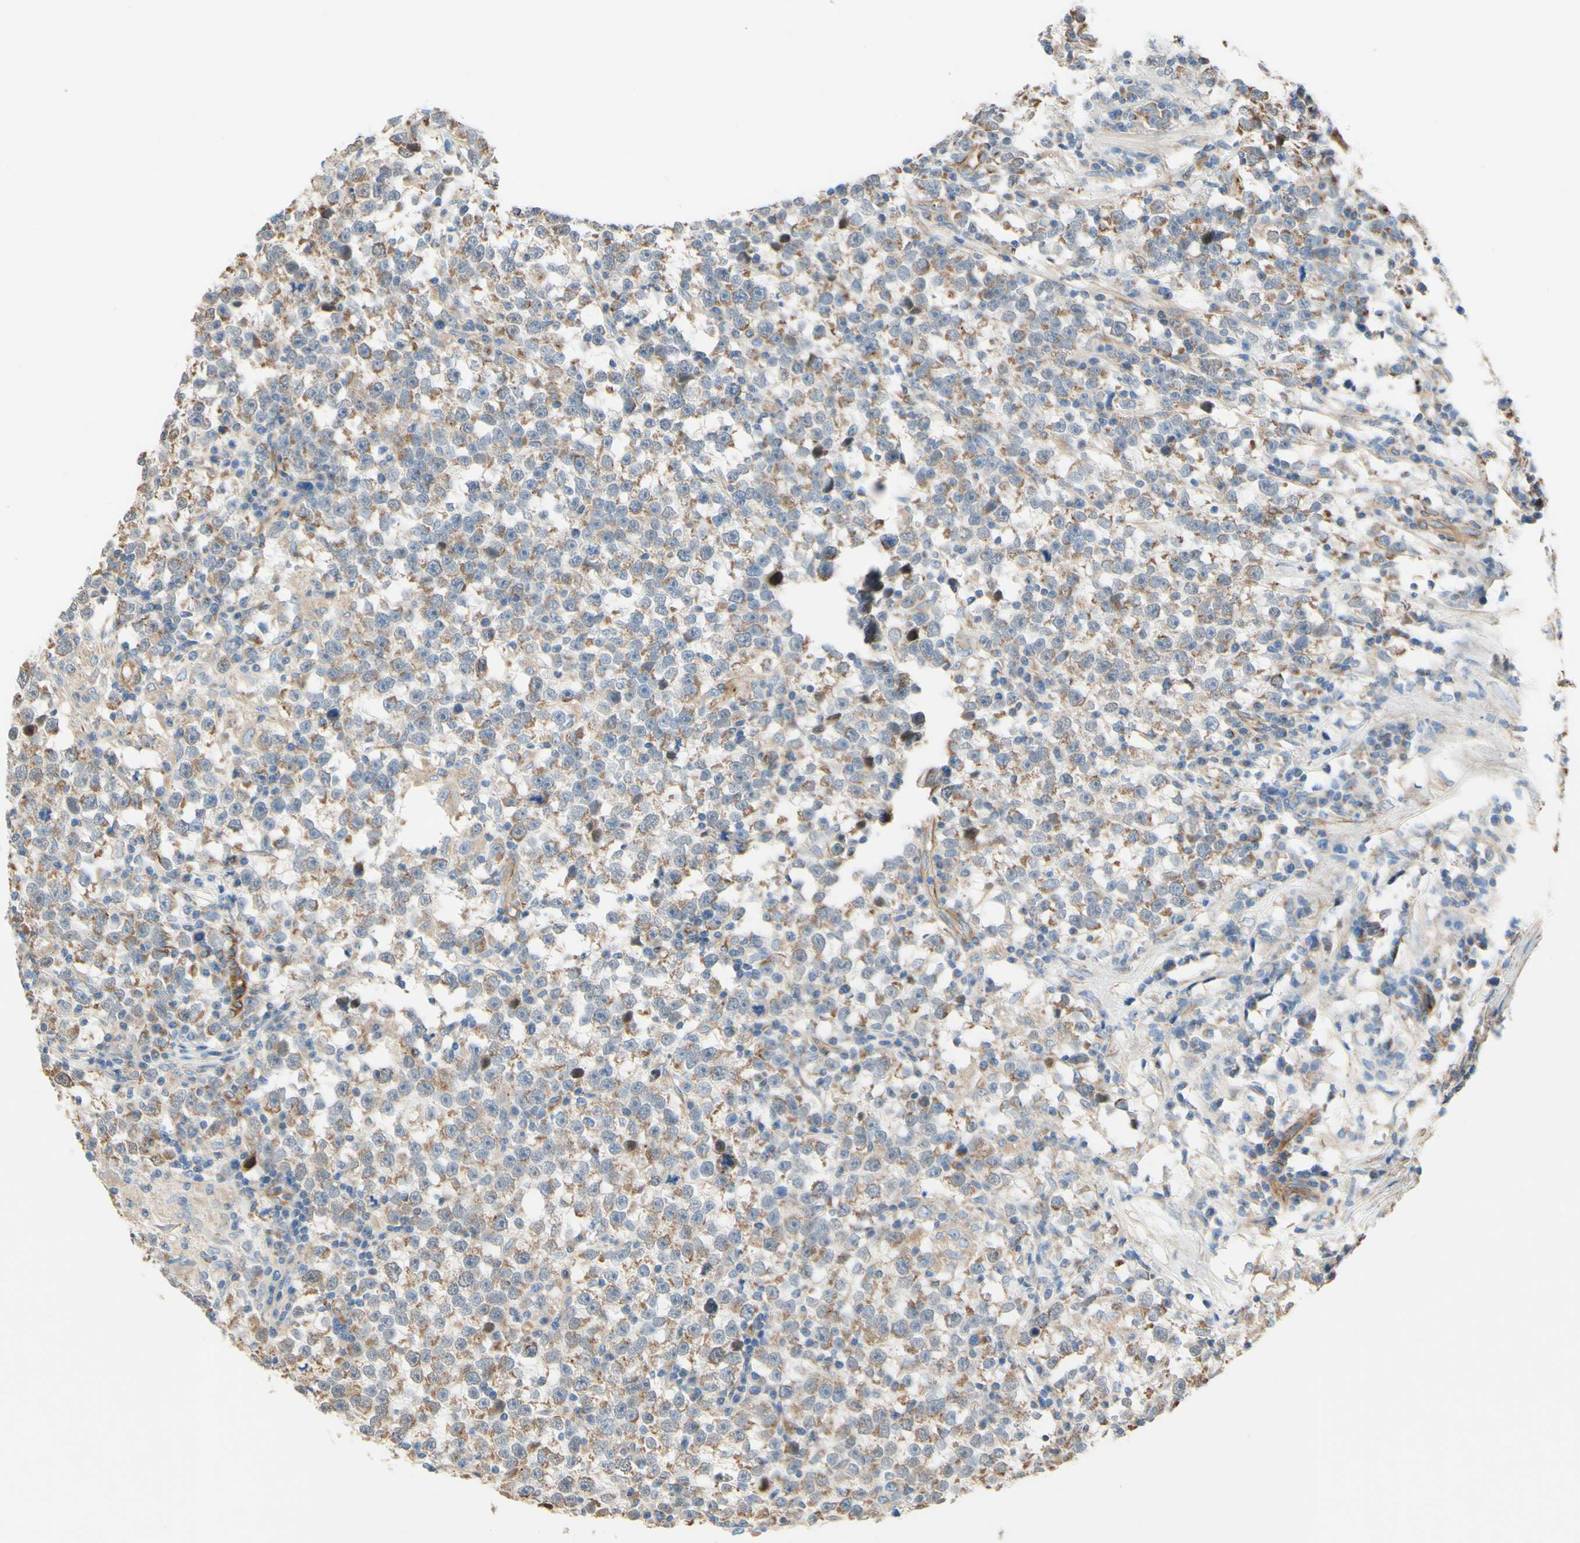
{"staining": {"intensity": "weak", "quantity": ">75%", "location": "cytoplasmic/membranous"}, "tissue": "testis cancer", "cell_type": "Tumor cells", "image_type": "cancer", "snomed": [{"axis": "morphology", "description": "Seminoma, NOS"}, {"axis": "topography", "description": "Testis"}], "caption": "Immunohistochemical staining of human testis cancer displays low levels of weak cytoplasmic/membranous protein staining in approximately >75% of tumor cells. (IHC, brightfield microscopy, high magnification).", "gene": "ENDOD1", "patient": {"sex": "male", "age": 43}}